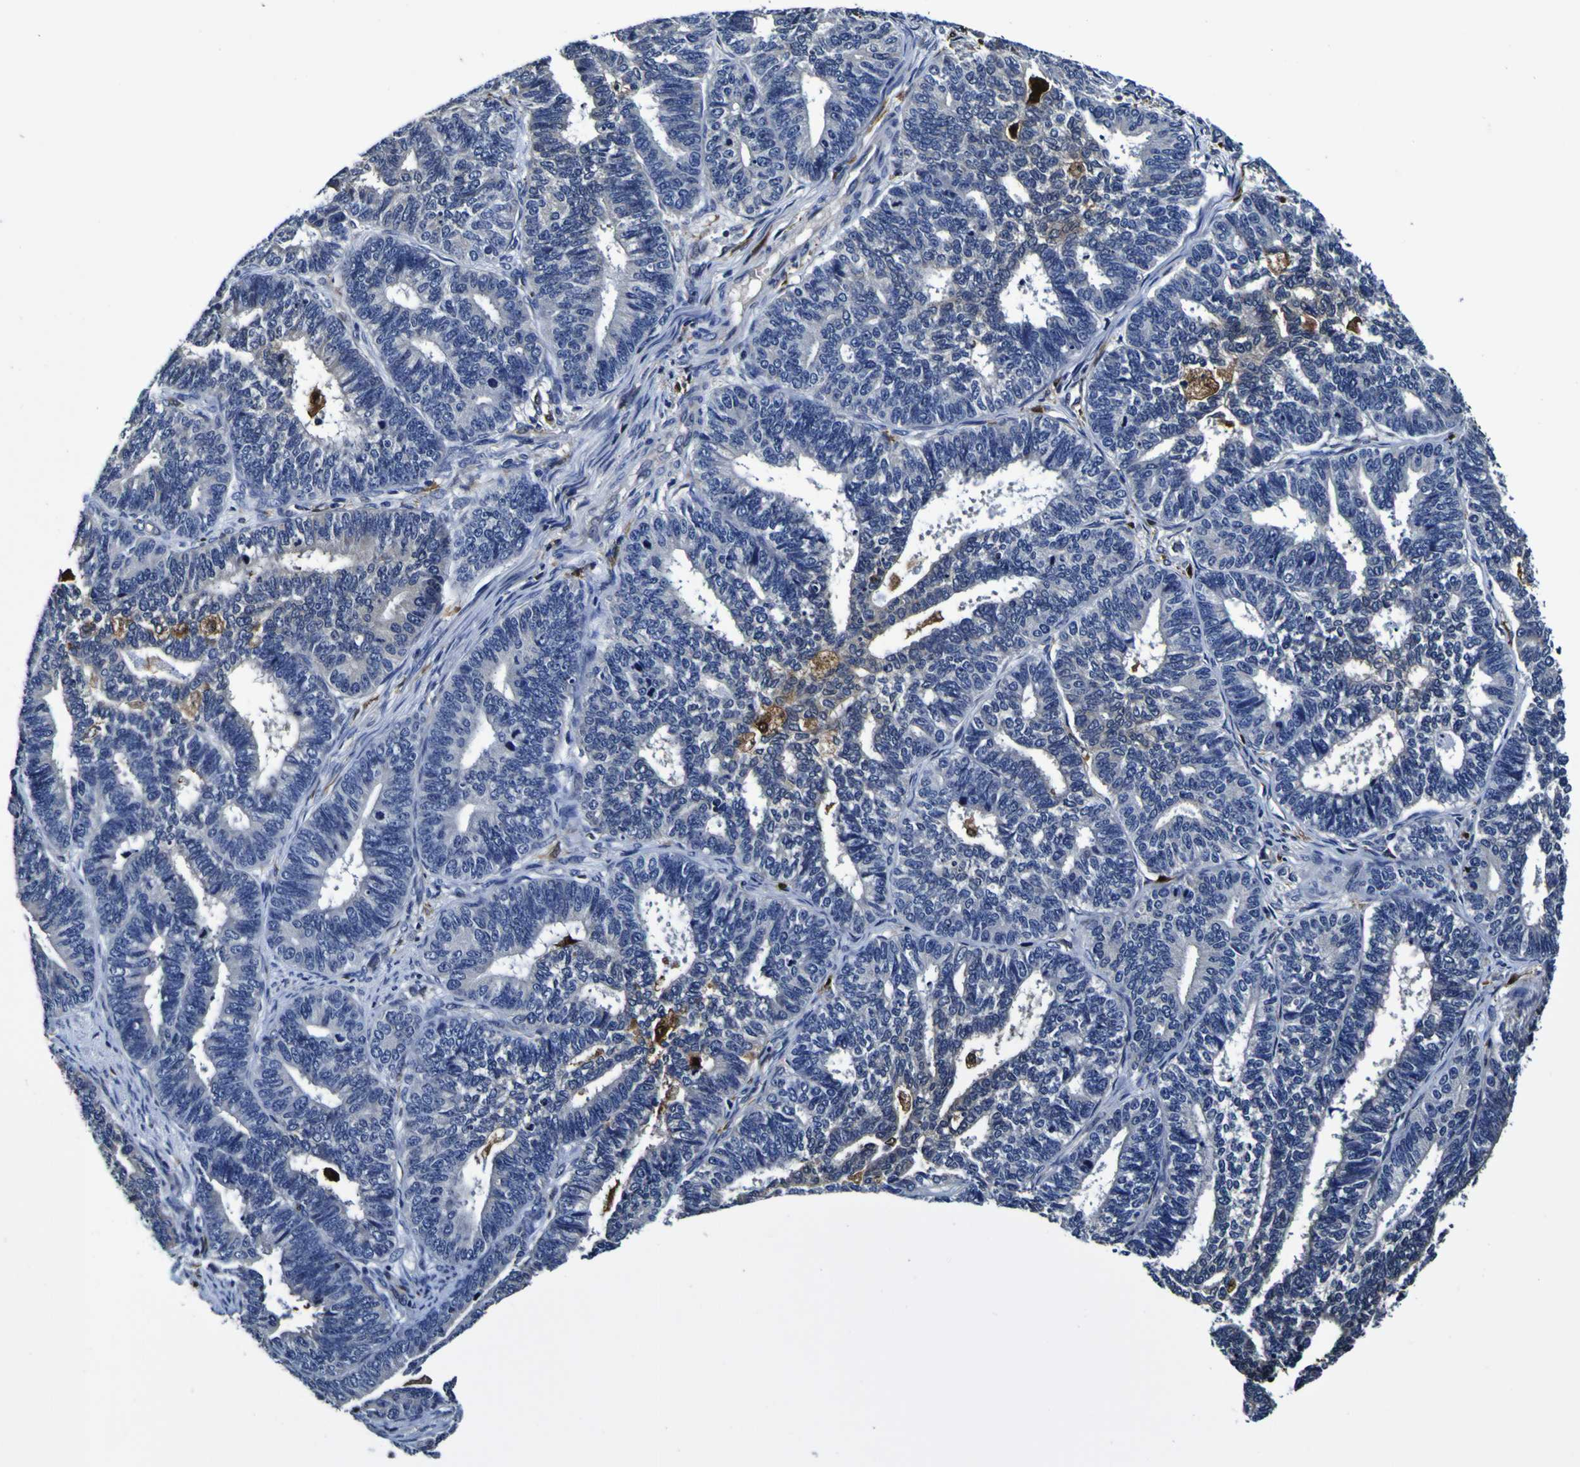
{"staining": {"intensity": "weak", "quantity": "<25%", "location": "cytoplasmic/membranous"}, "tissue": "endometrial cancer", "cell_type": "Tumor cells", "image_type": "cancer", "snomed": [{"axis": "morphology", "description": "Adenocarcinoma, NOS"}, {"axis": "topography", "description": "Endometrium"}], "caption": "Immunohistochemistry (IHC) micrograph of neoplastic tissue: human endometrial cancer (adenocarcinoma) stained with DAB exhibits no significant protein staining in tumor cells.", "gene": "GPX1", "patient": {"sex": "female", "age": 70}}